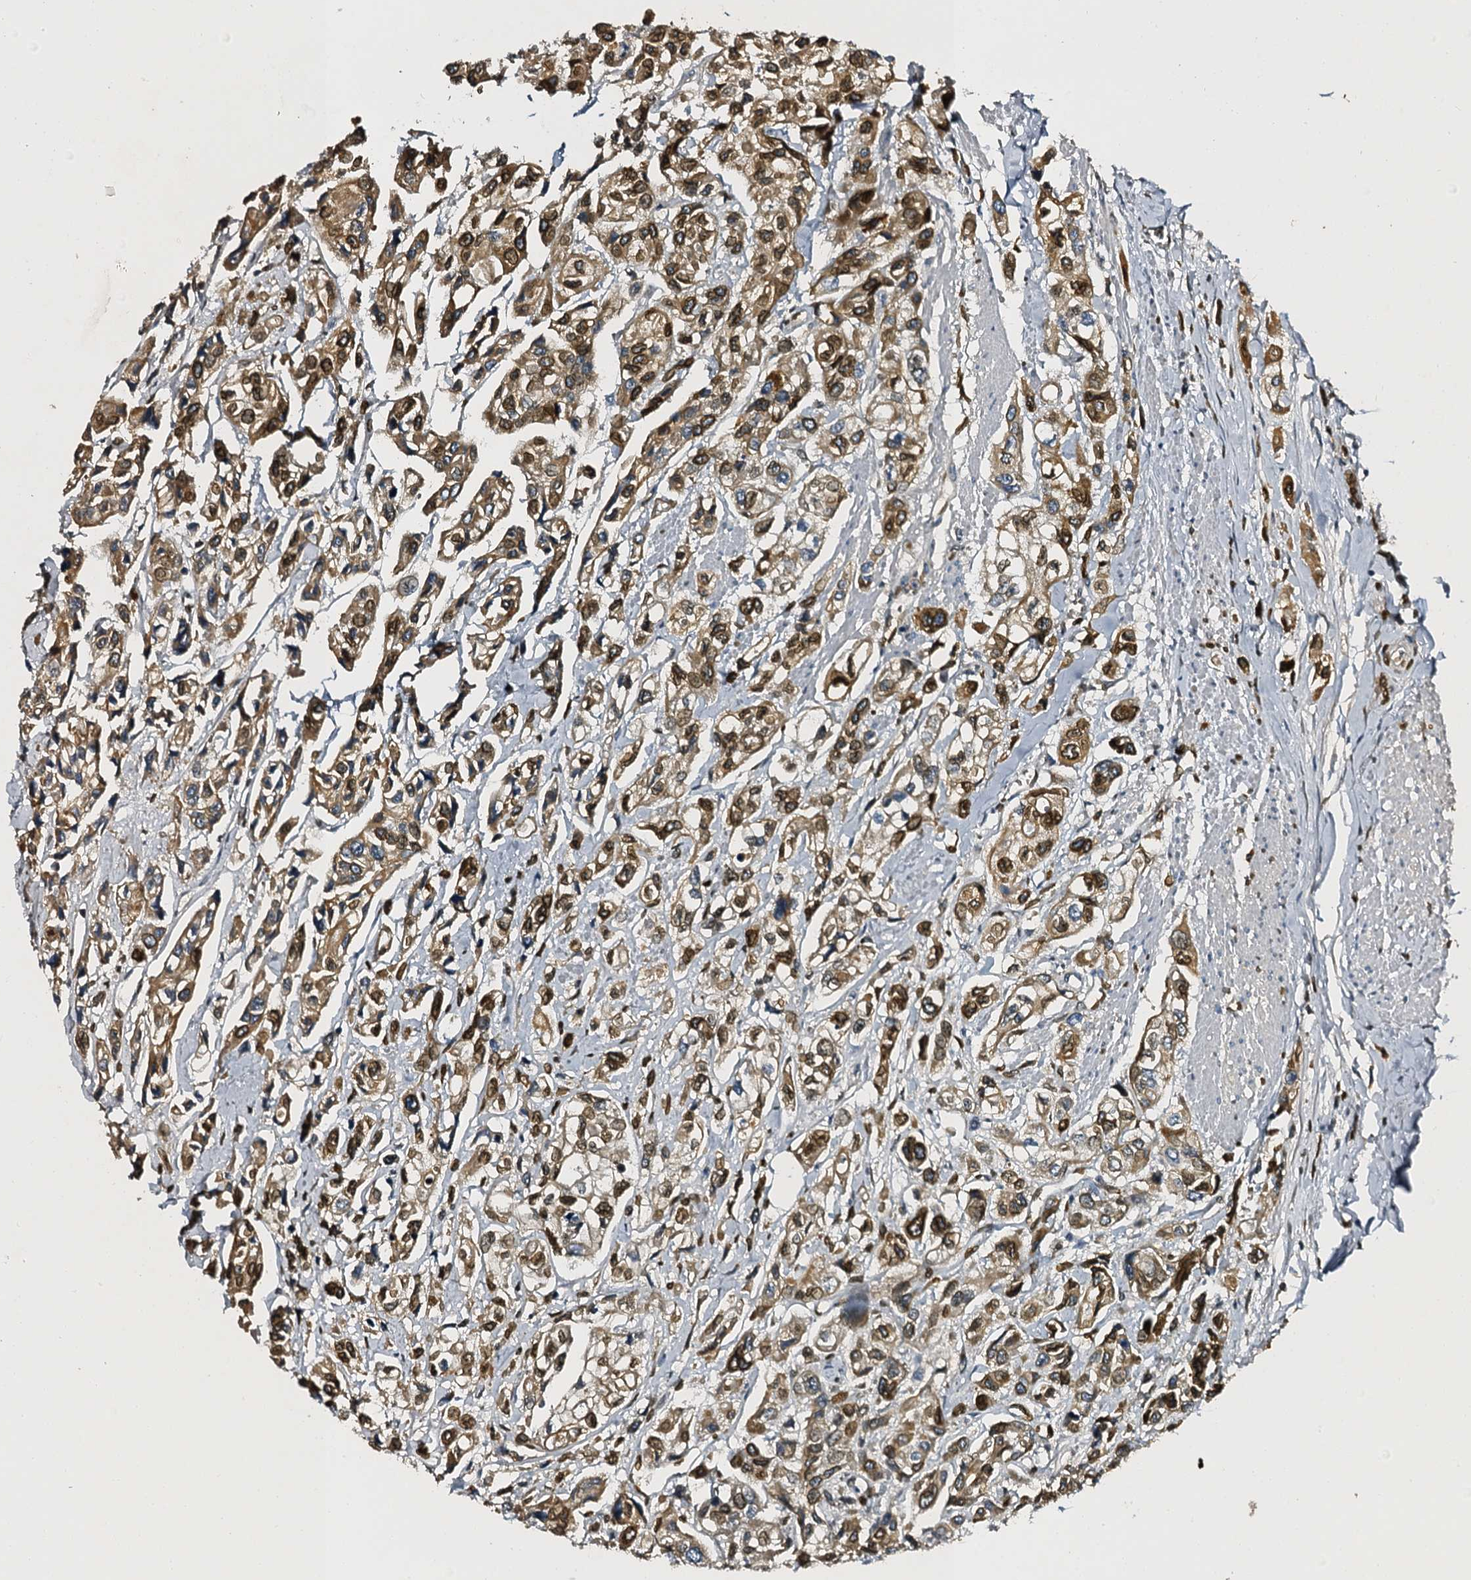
{"staining": {"intensity": "moderate", "quantity": ">75%", "location": "cytoplasmic/membranous,nuclear"}, "tissue": "urothelial cancer", "cell_type": "Tumor cells", "image_type": "cancer", "snomed": [{"axis": "morphology", "description": "Urothelial carcinoma, High grade"}, {"axis": "topography", "description": "Urinary bladder"}], "caption": "Moderate cytoplasmic/membranous and nuclear staining is appreciated in about >75% of tumor cells in high-grade urothelial carcinoma.", "gene": "SLC11A2", "patient": {"sex": "male", "age": 67}}